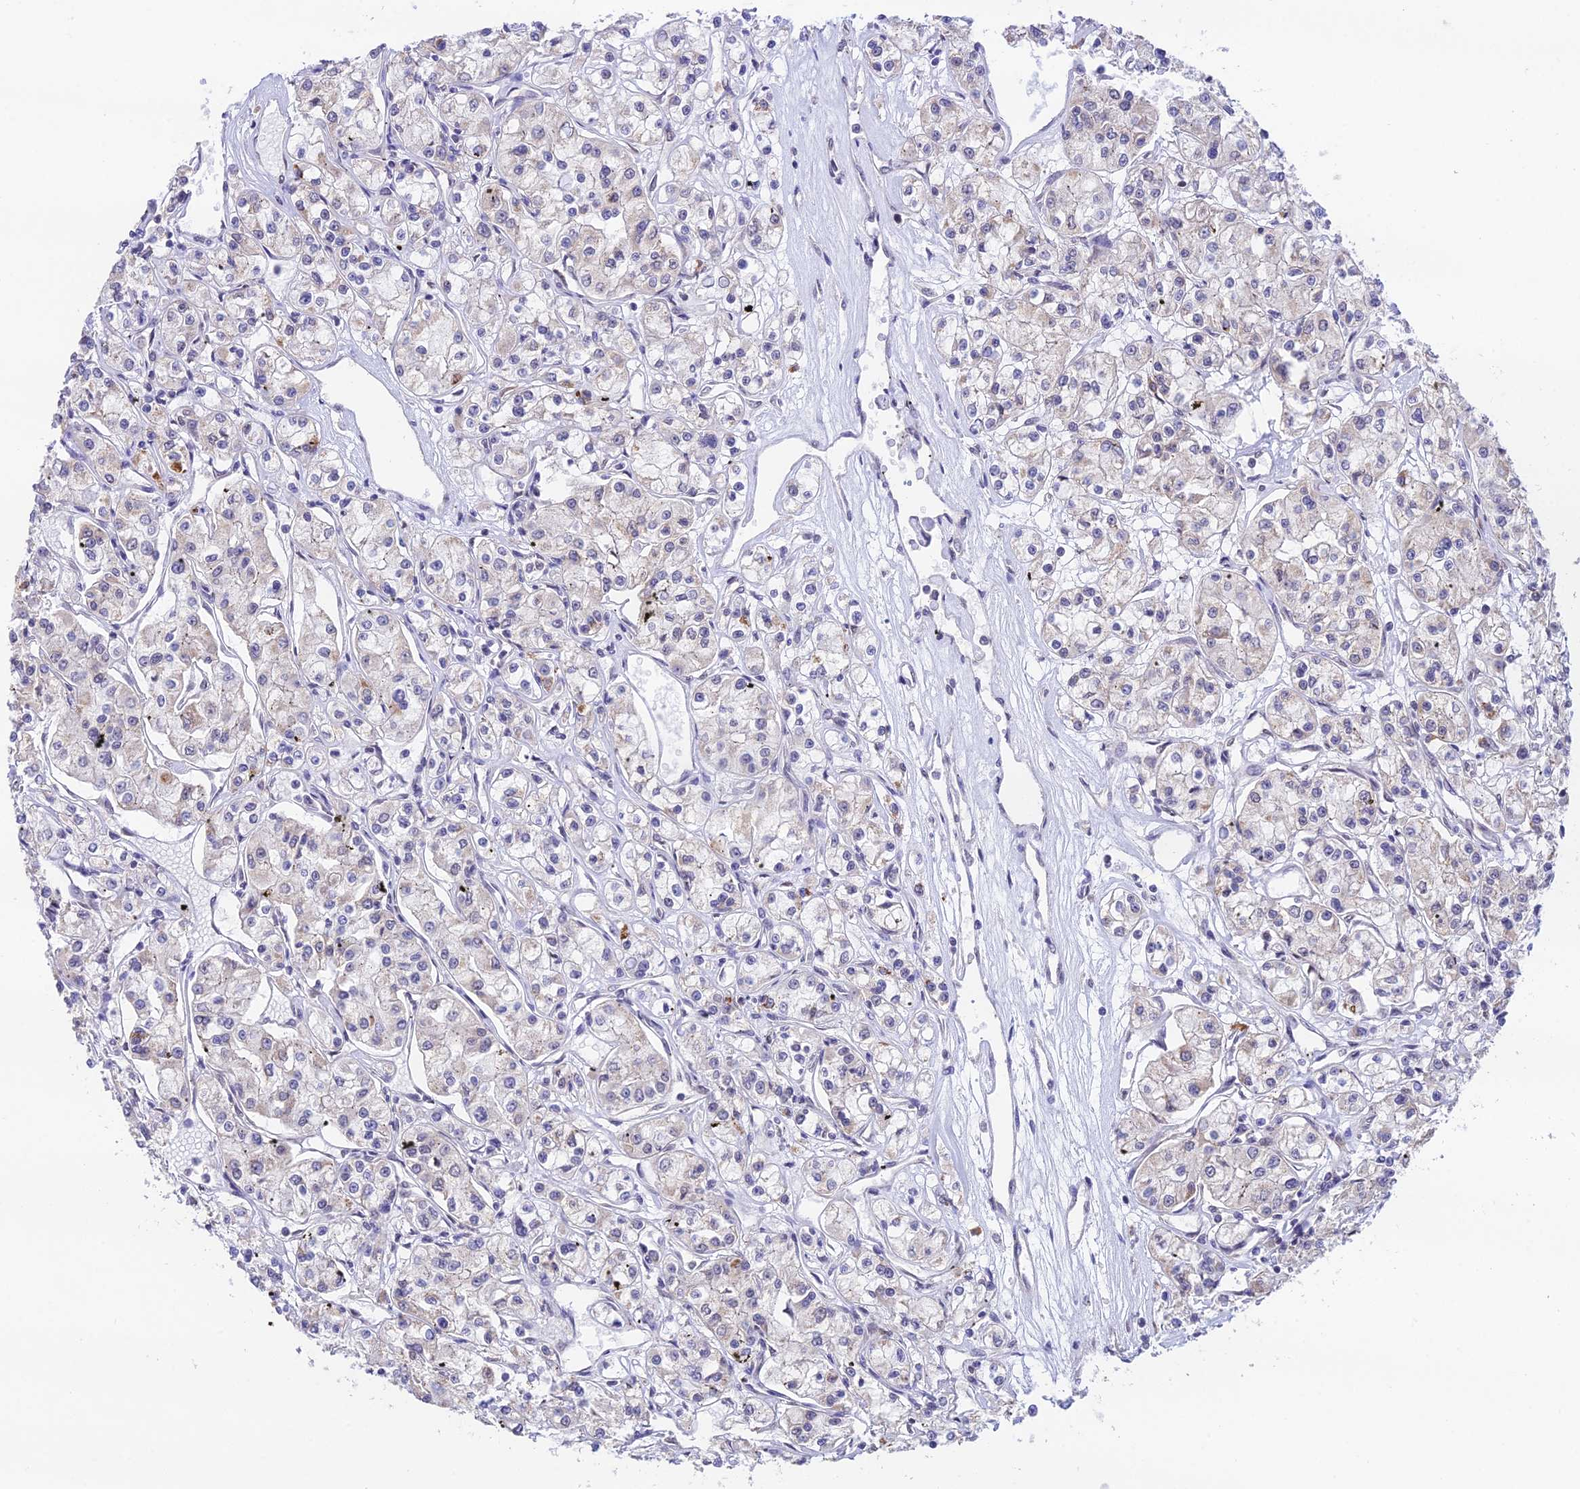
{"staining": {"intensity": "weak", "quantity": "<25%", "location": "nuclear"}, "tissue": "renal cancer", "cell_type": "Tumor cells", "image_type": "cancer", "snomed": [{"axis": "morphology", "description": "Adenocarcinoma, NOS"}, {"axis": "topography", "description": "Kidney"}], "caption": "An image of human renal adenocarcinoma is negative for staining in tumor cells.", "gene": "THOC7", "patient": {"sex": "female", "age": 59}}